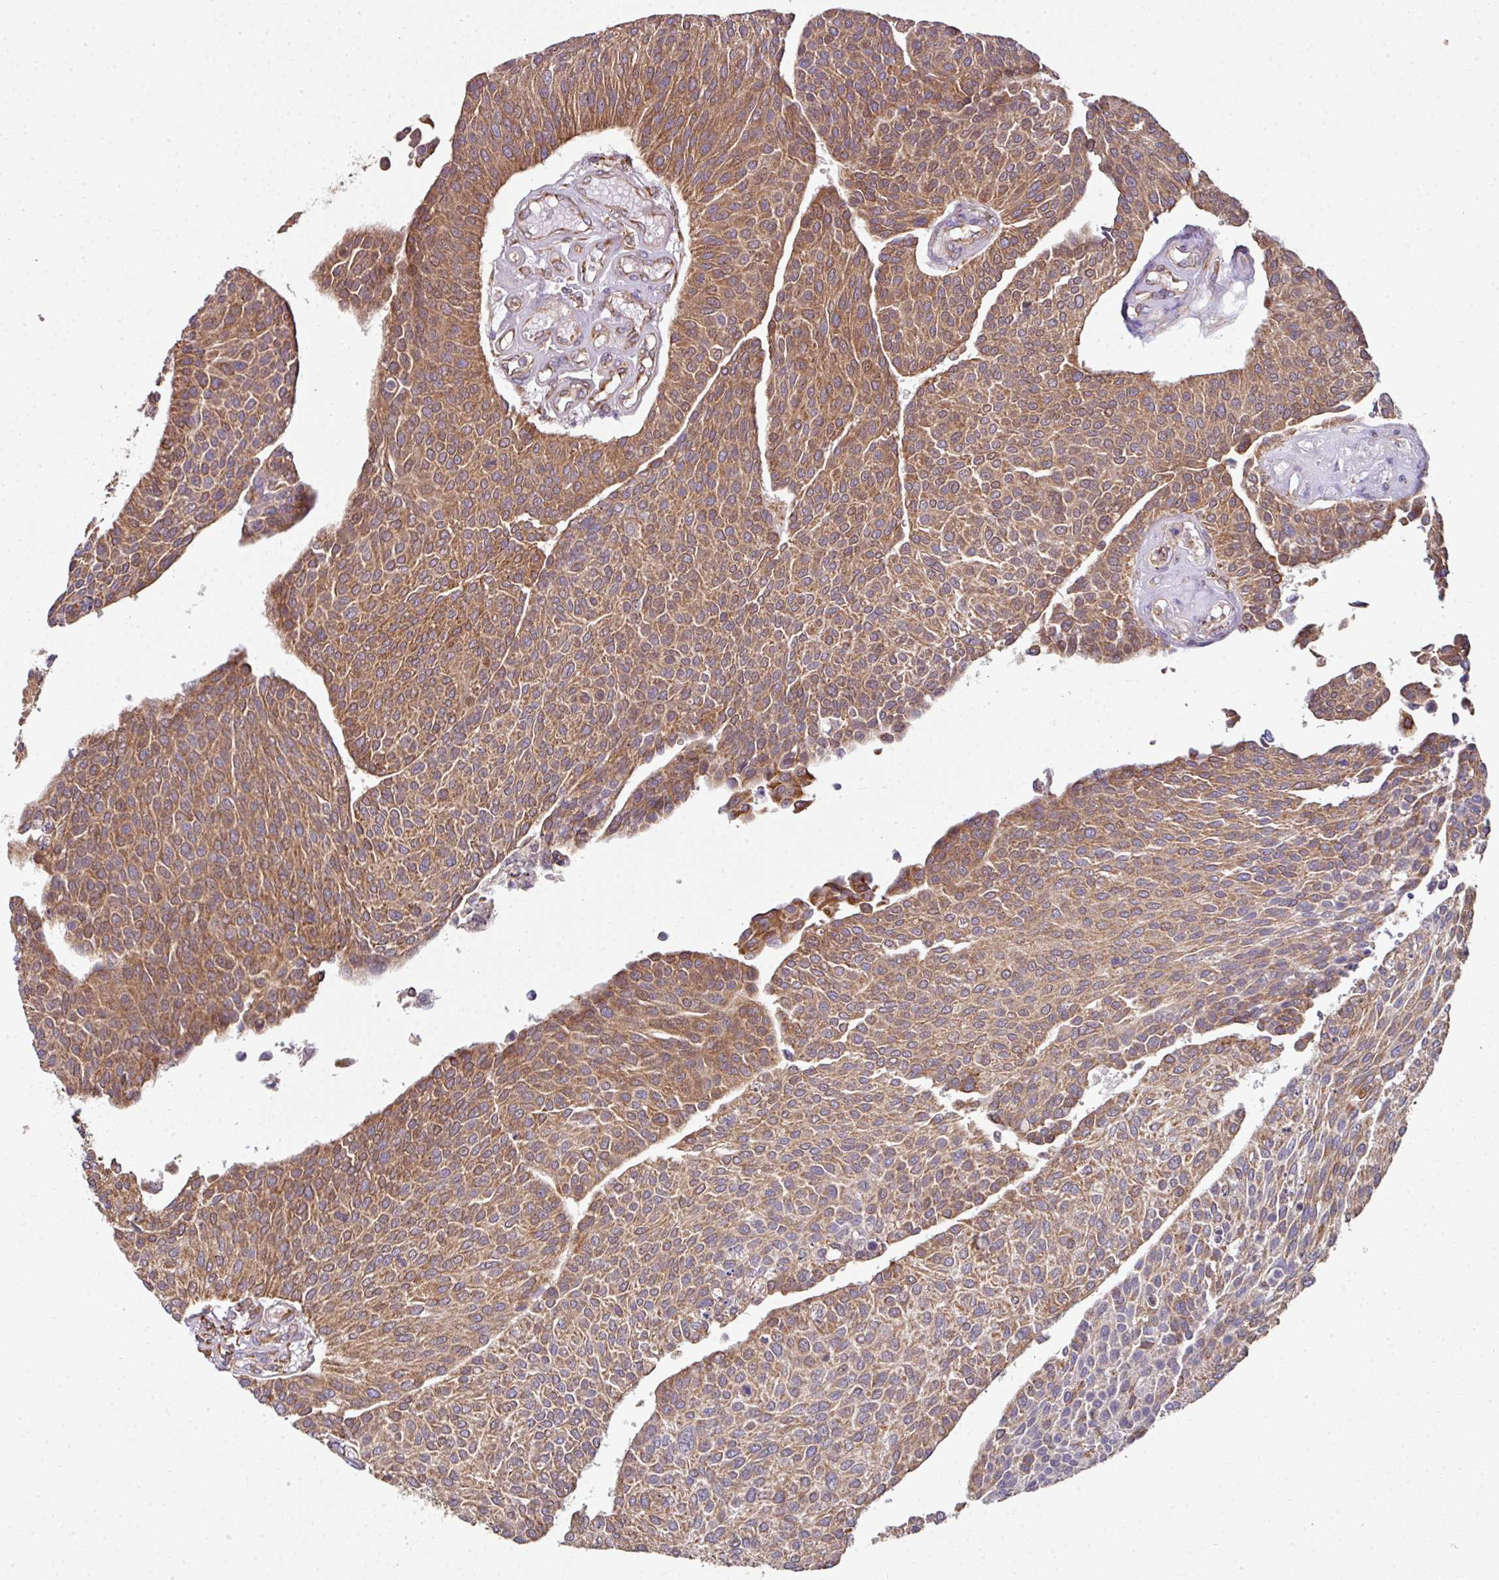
{"staining": {"intensity": "moderate", "quantity": ">75%", "location": "cytoplasmic/membranous"}, "tissue": "urothelial cancer", "cell_type": "Tumor cells", "image_type": "cancer", "snomed": [{"axis": "morphology", "description": "Urothelial carcinoma, NOS"}, {"axis": "topography", "description": "Urinary bladder"}], "caption": "Immunohistochemistry (IHC) (DAB) staining of urothelial cancer demonstrates moderate cytoplasmic/membranous protein staining in approximately >75% of tumor cells.", "gene": "FAT4", "patient": {"sex": "male", "age": 55}}